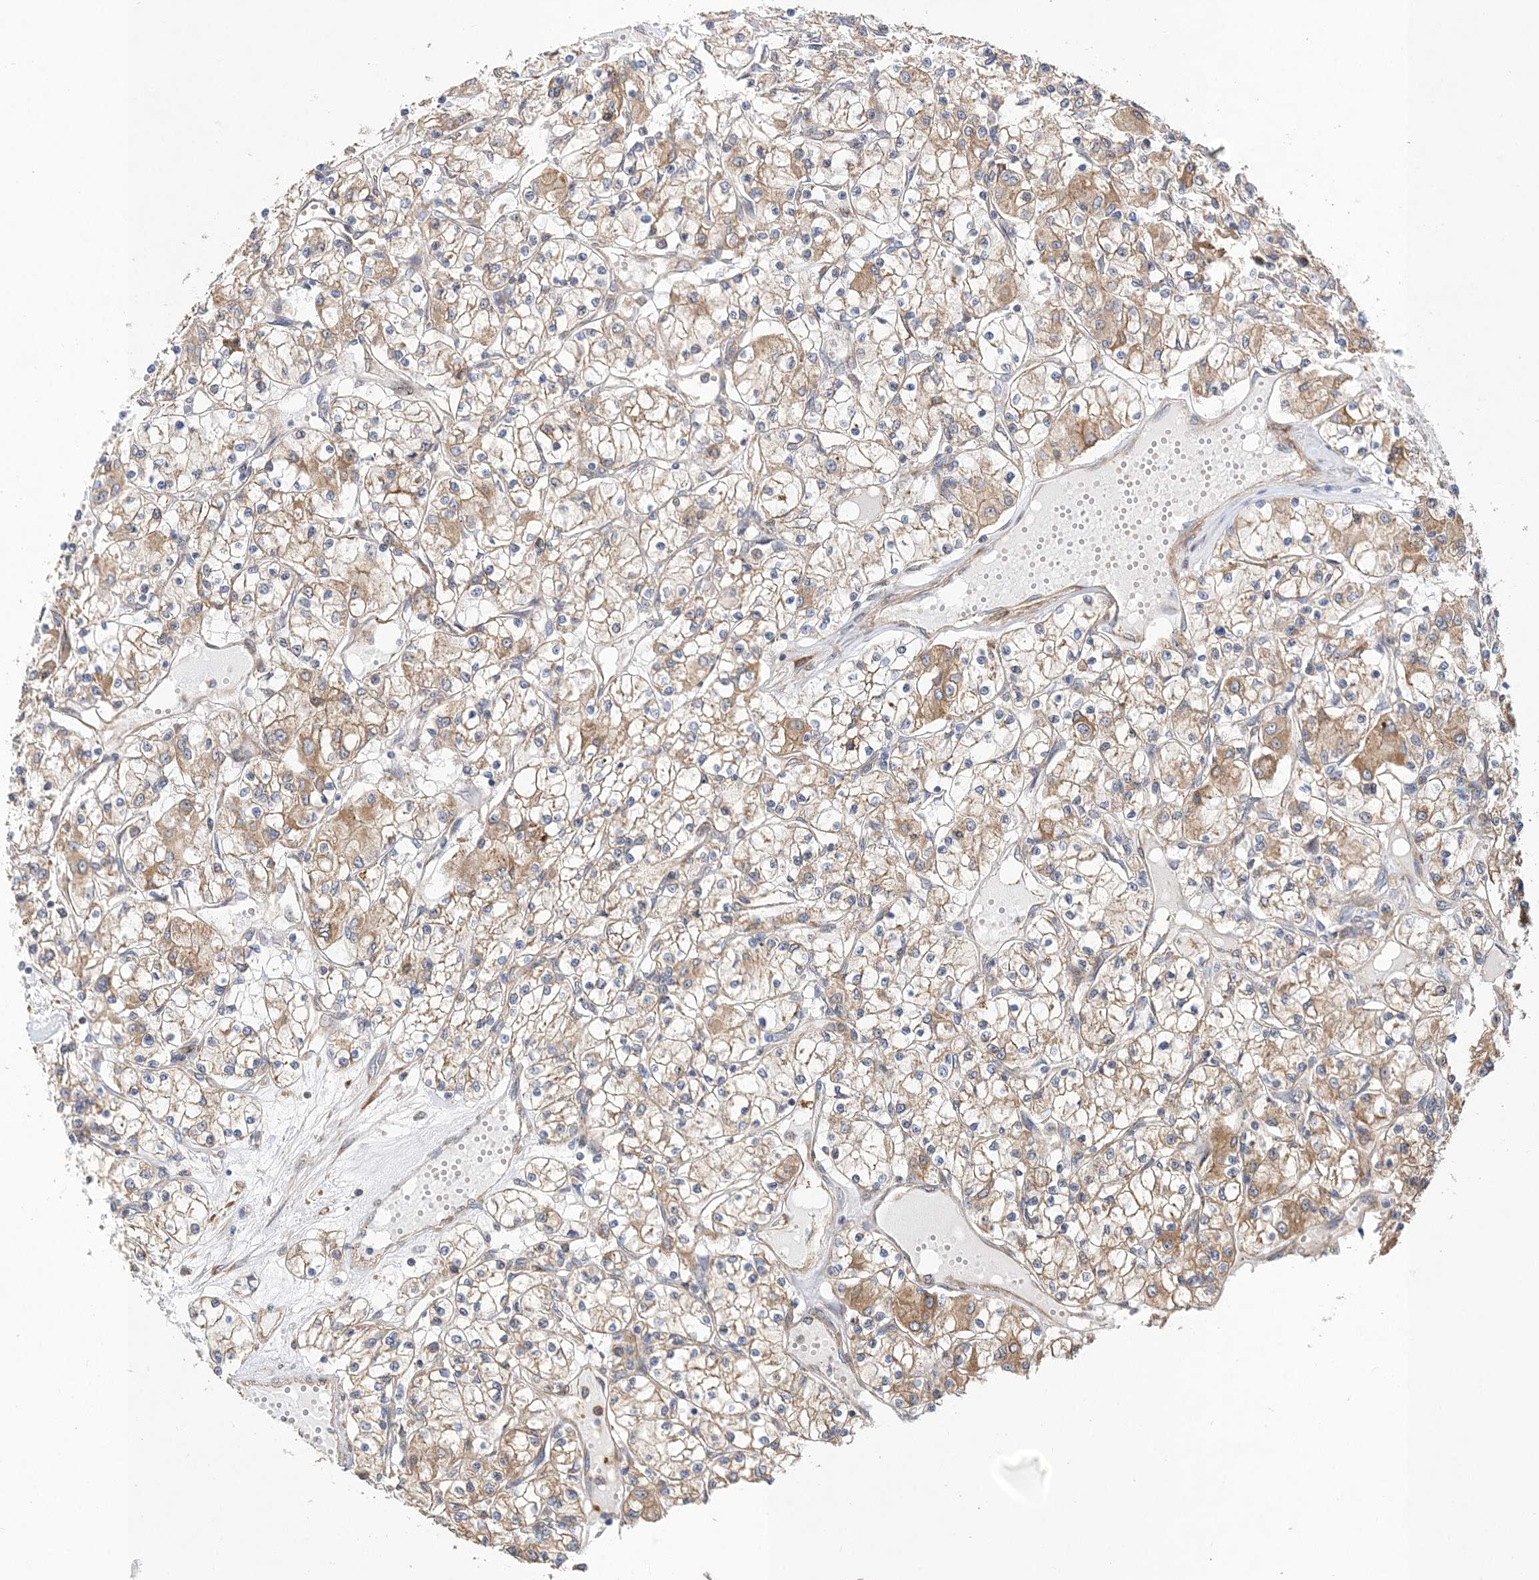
{"staining": {"intensity": "moderate", "quantity": "25%-75%", "location": "cytoplasmic/membranous"}, "tissue": "renal cancer", "cell_type": "Tumor cells", "image_type": "cancer", "snomed": [{"axis": "morphology", "description": "Adenocarcinoma, NOS"}, {"axis": "topography", "description": "Kidney"}], "caption": "Renal cancer was stained to show a protein in brown. There is medium levels of moderate cytoplasmic/membranous expression in approximately 25%-75% of tumor cells.", "gene": "ZFYVE16", "patient": {"sex": "female", "age": 59}}